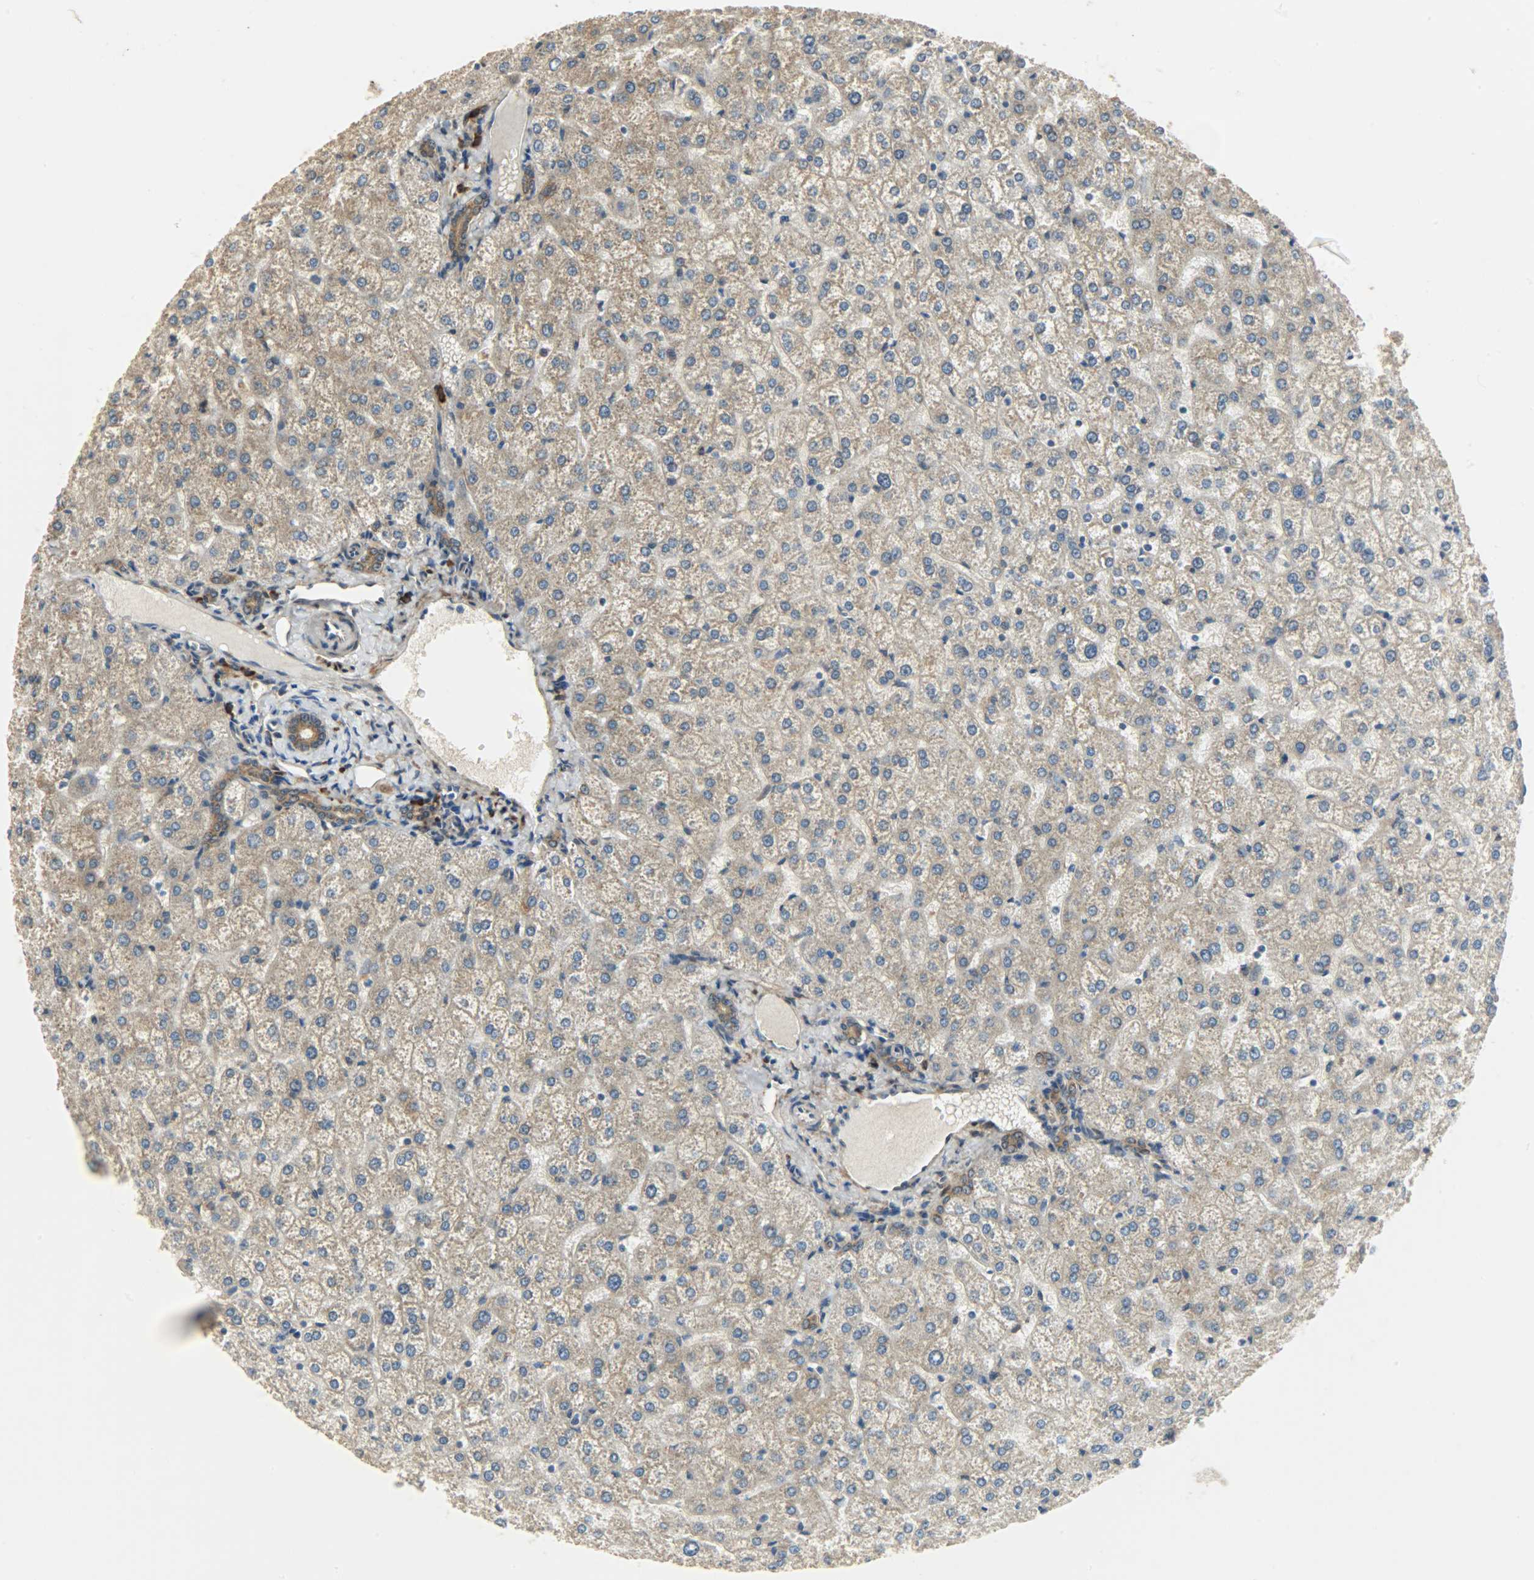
{"staining": {"intensity": "moderate", "quantity": ">75%", "location": "cytoplasmic/membranous"}, "tissue": "liver", "cell_type": "Cholangiocytes", "image_type": "normal", "snomed": [{"axis": "morphology", "description": "Normal tissue, NOS"}, {"axis": "topography", "description": "Liver"}], "caption": "Liver stained with DAB (3,3'-diaminobenzidine) immunohistochemistry (IHC) displays medium levels of moderate cytoplasmic/membranous staining in approximately >75% of cholangiocytes. The protein of interest is stained brown, and the nuclei are stained in blue (DAB (3,3'-diaminobenzidine) IHC with brightfield microscopy, high magnification).", "gene": "C1orf198", "patient": {"sex": "female", "age": 32}}